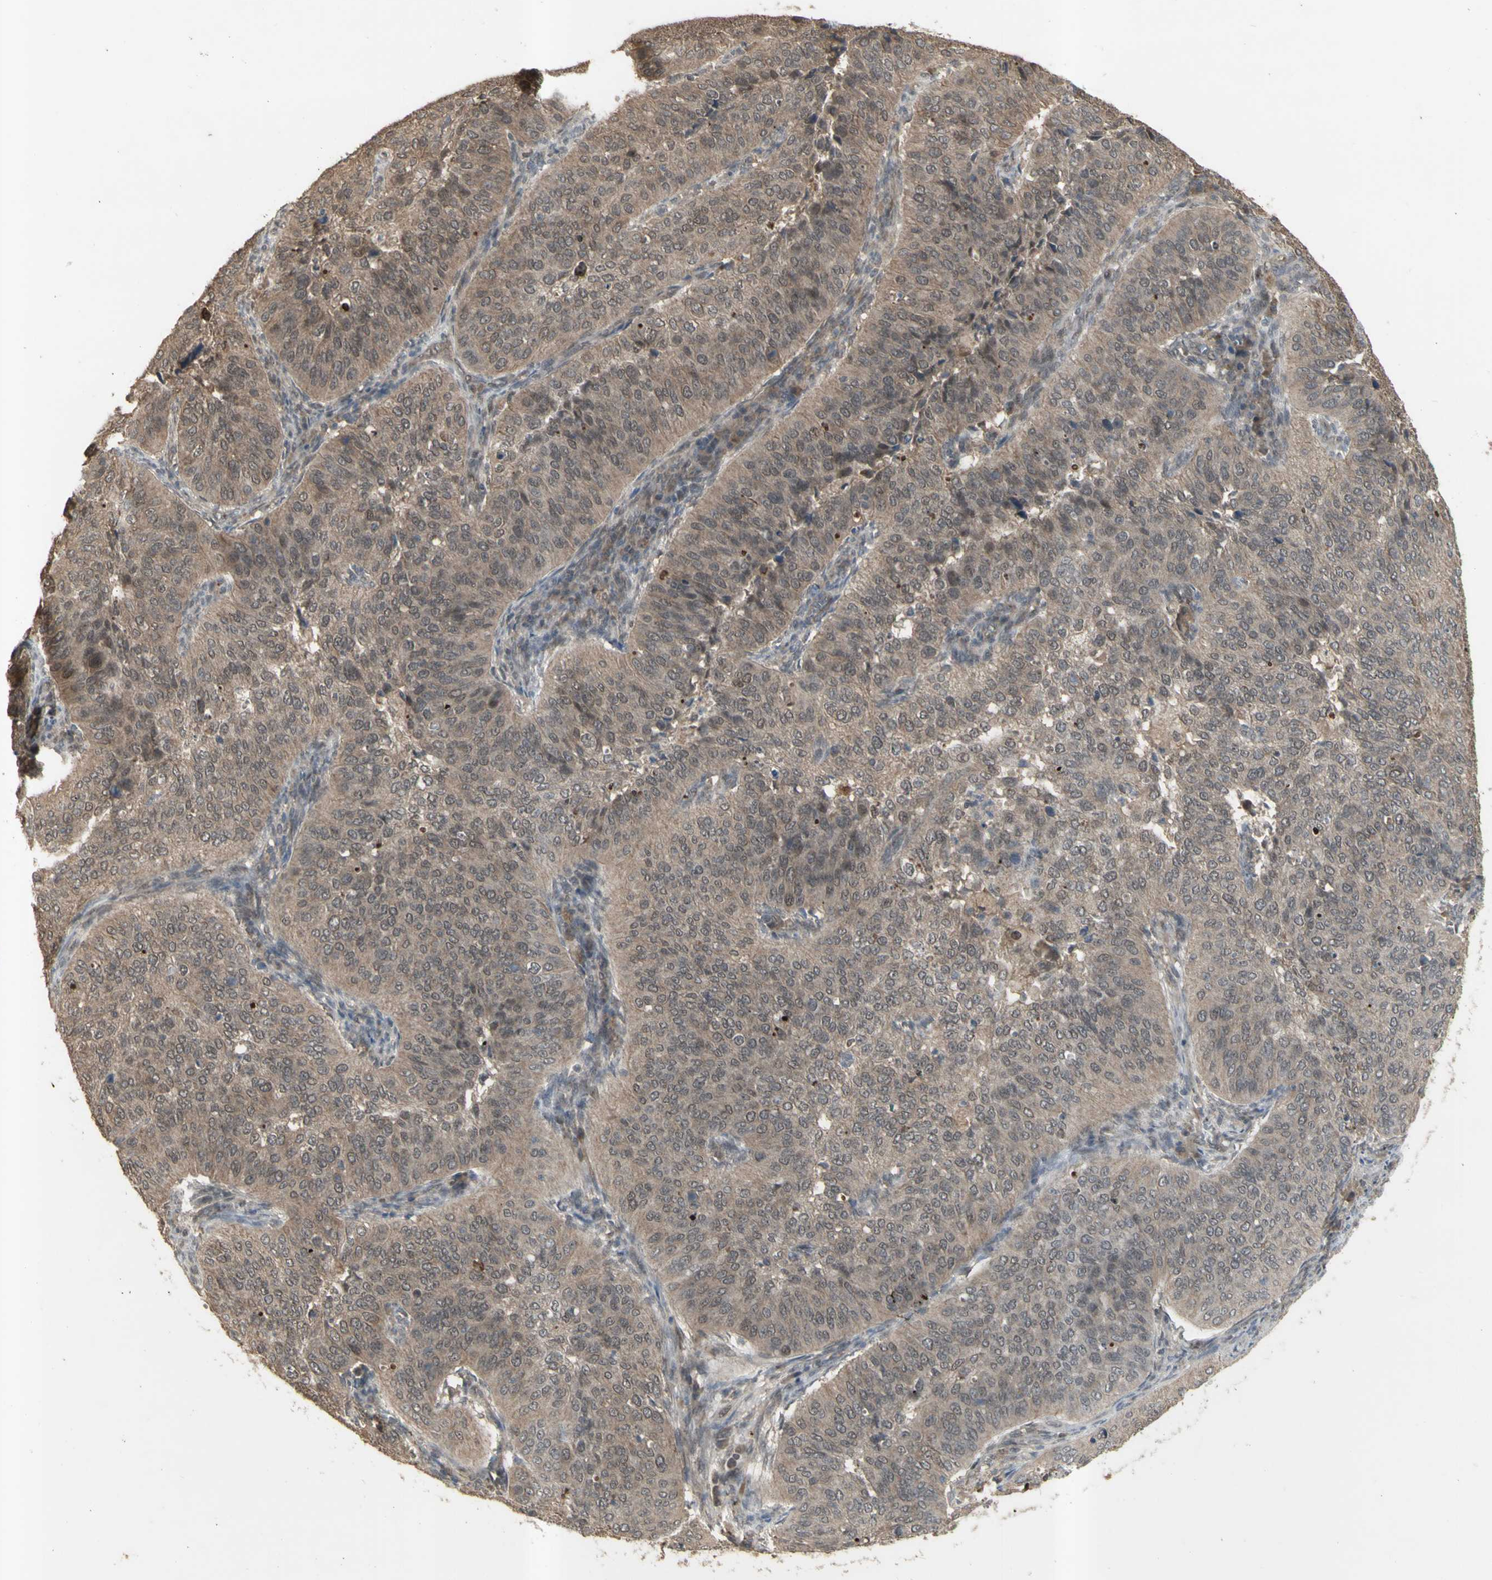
{"staining": {"intensity": "weak", "quantity": ">75%", "location": "cytoplasmic/membranous,nuclear"}, "tissue": "cervical cancer", "cell_type": "Tumor cells", "image_type": "cancer", "snomed": [{"axis": "morphology", "description": "Normal tissue, NOS"}, {"axis": "morphology", "description": "Squamous cell carcinoma, NOS"}, {"axis": "topography", "description": "Cervix"}], "caption": "High-power microscopy captured an immunohistochemistry photomicrograph of cervical cancer (squamous cell carcinoma), revealing weak cytoplasmic/membranous and nuclear staining in approximately >75% of tumor cells.", "gene": "ALOX12", "patient": {"sex": "female", "age": 39}}